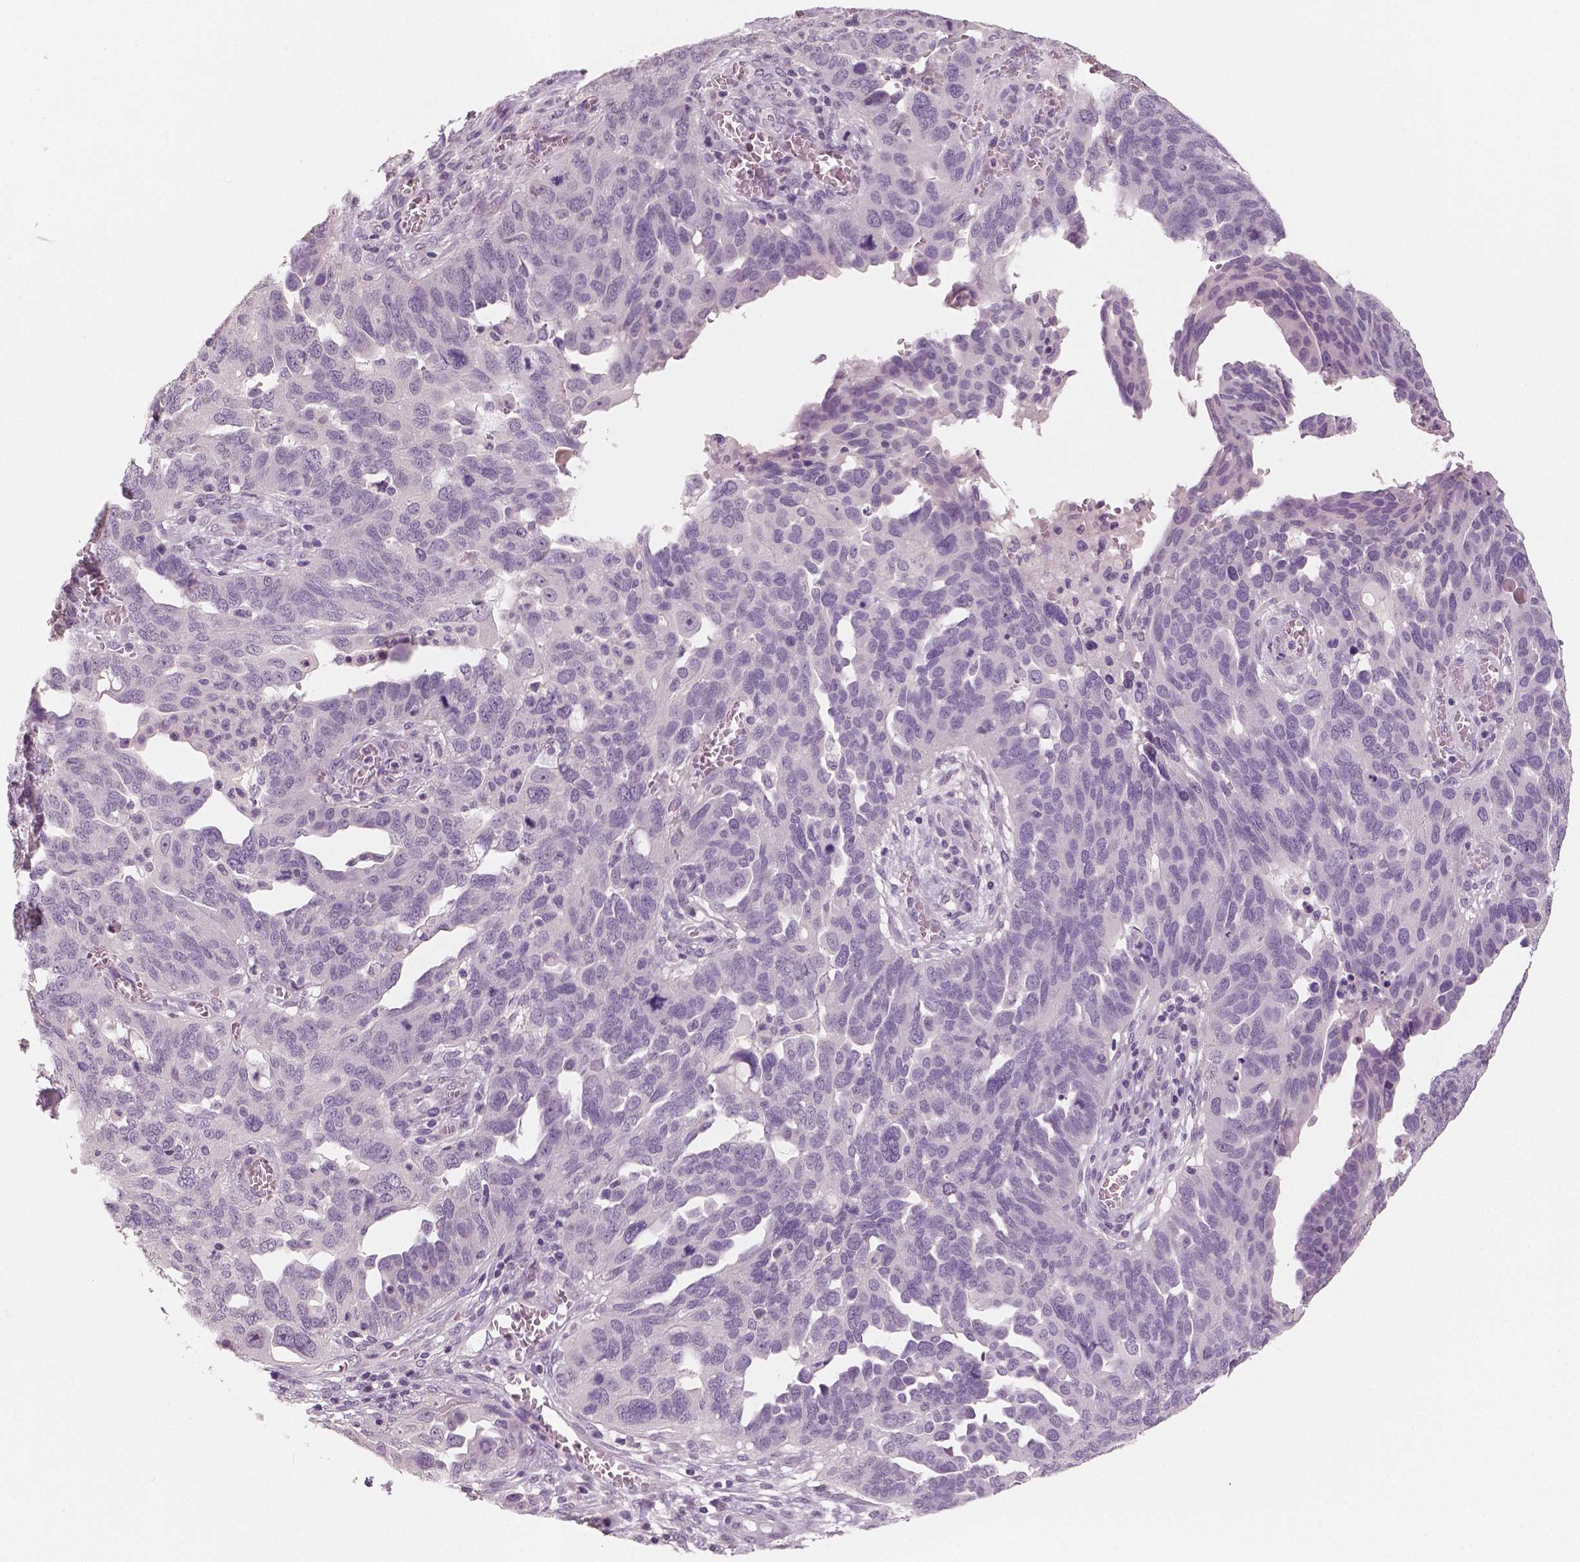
{"staining": {"intensity": "negative", "quantity": "none", "location": "none"}, "tissue": "ovarian cancer", "cell_type": "Tumor cells", "image_type": "cancer", "snomed": [{"axis": "morphology", "description": "Carcinoma, endometroid"}, {"axis": "topography", "description": "Soft tissue"}, {"axis": "topography", "description": "Ovary"}], "caption": "The photomicrograph demonstrates no staining of tumor cells in endometroid carcinoma (ovarian).", "gene": "KIT", "patient": {"sex": "female", "age": 52}}